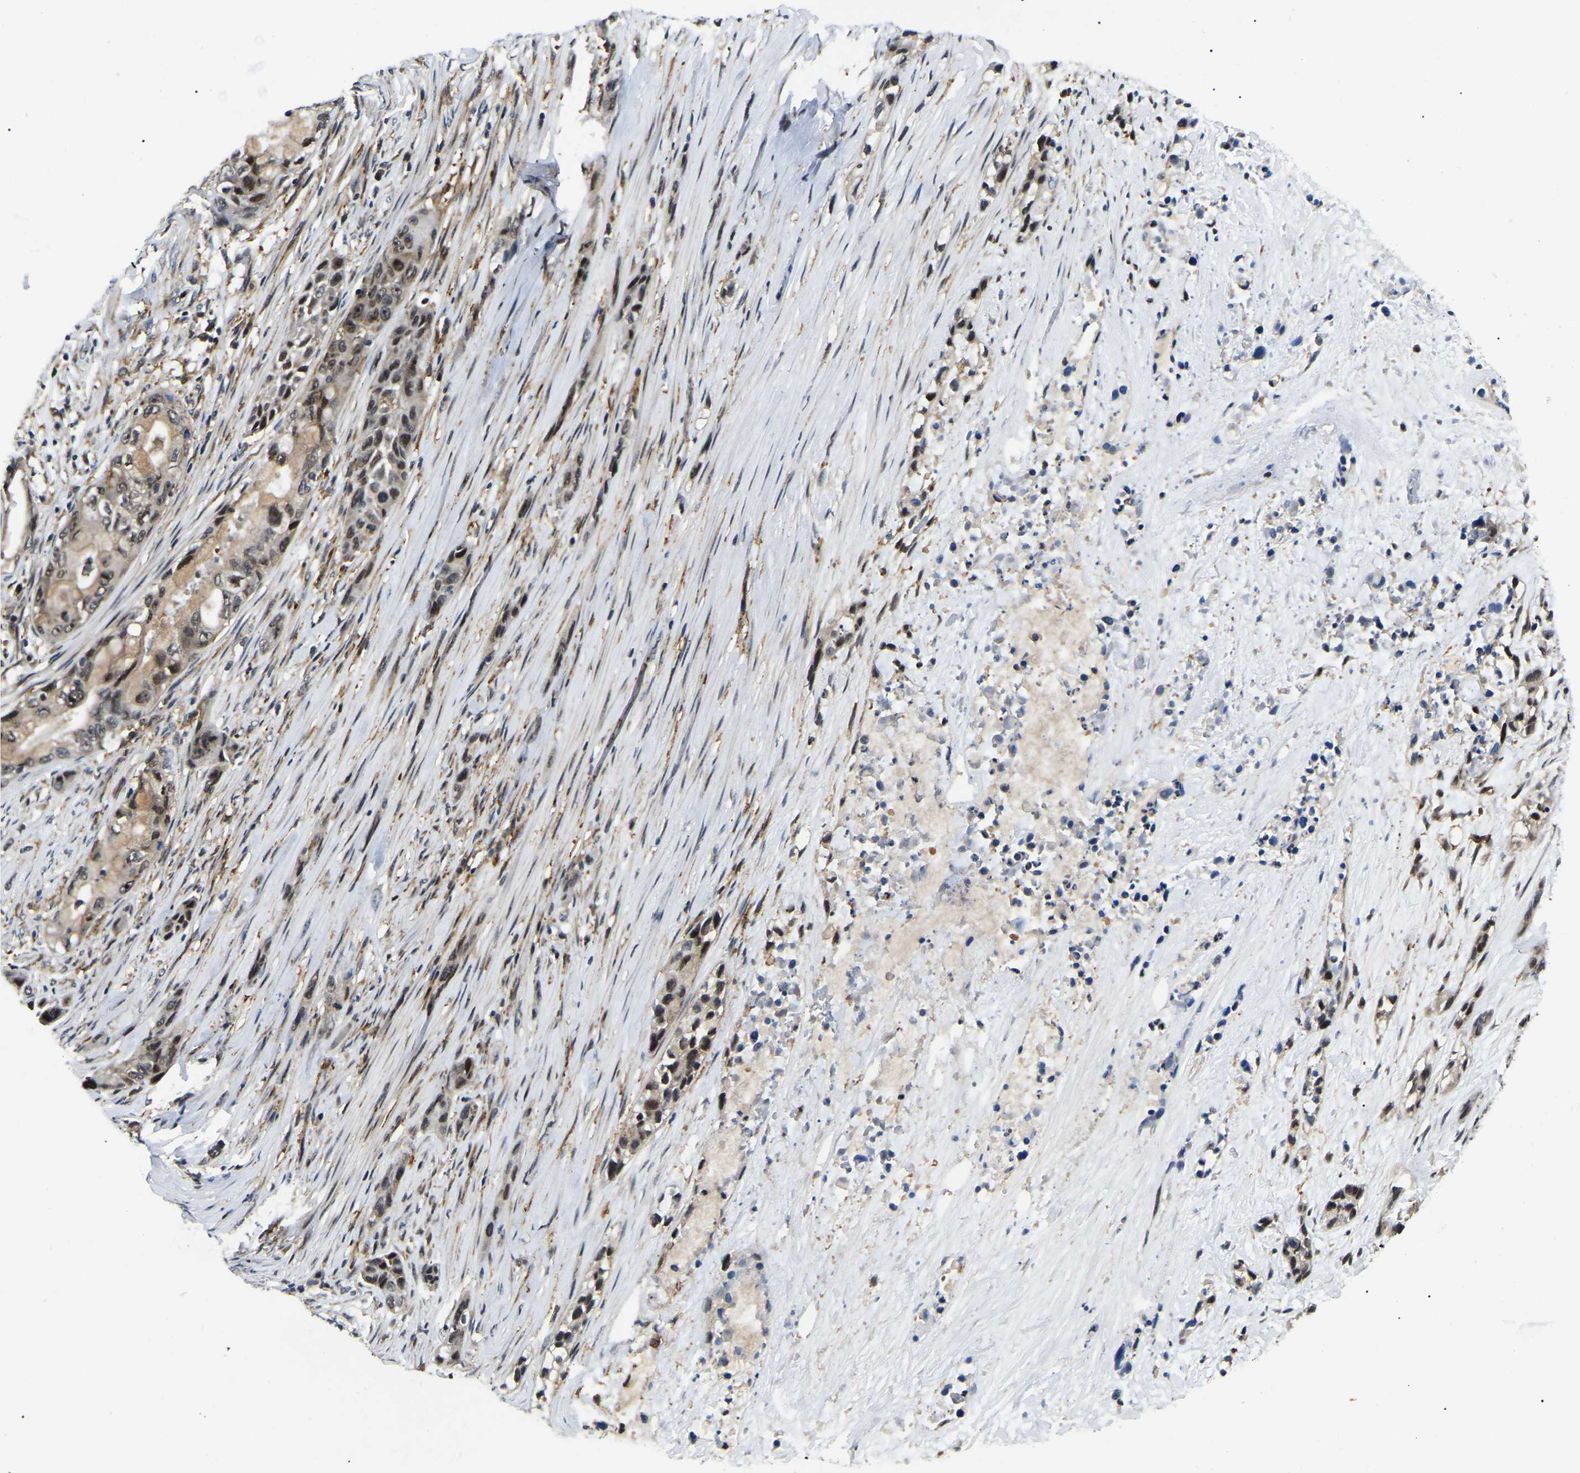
{"staining": {"intensity": "moderate", "quantity": ">75%", "location": "cytoplasmic/membranous,nuclear"}, "tissue": "pancreatic cancer", "cell_type": "Tumor cells", "image_type": "cancer", "snomed": [{"axis": "morphology", "description": "Adenocarcinoma, NOS"}, {"axis": "topography", "description": "Pancreas"}], "caption": "Brown immunohistochemical staining in human pancreatic cancer (adenocarcinoma) displays moderate cytoplasmic/membranous and nuclear positivity in approximately >75% of tumor cells.", "gene": "RRP1B", "patient": {"sex": "male", "age": 53}}